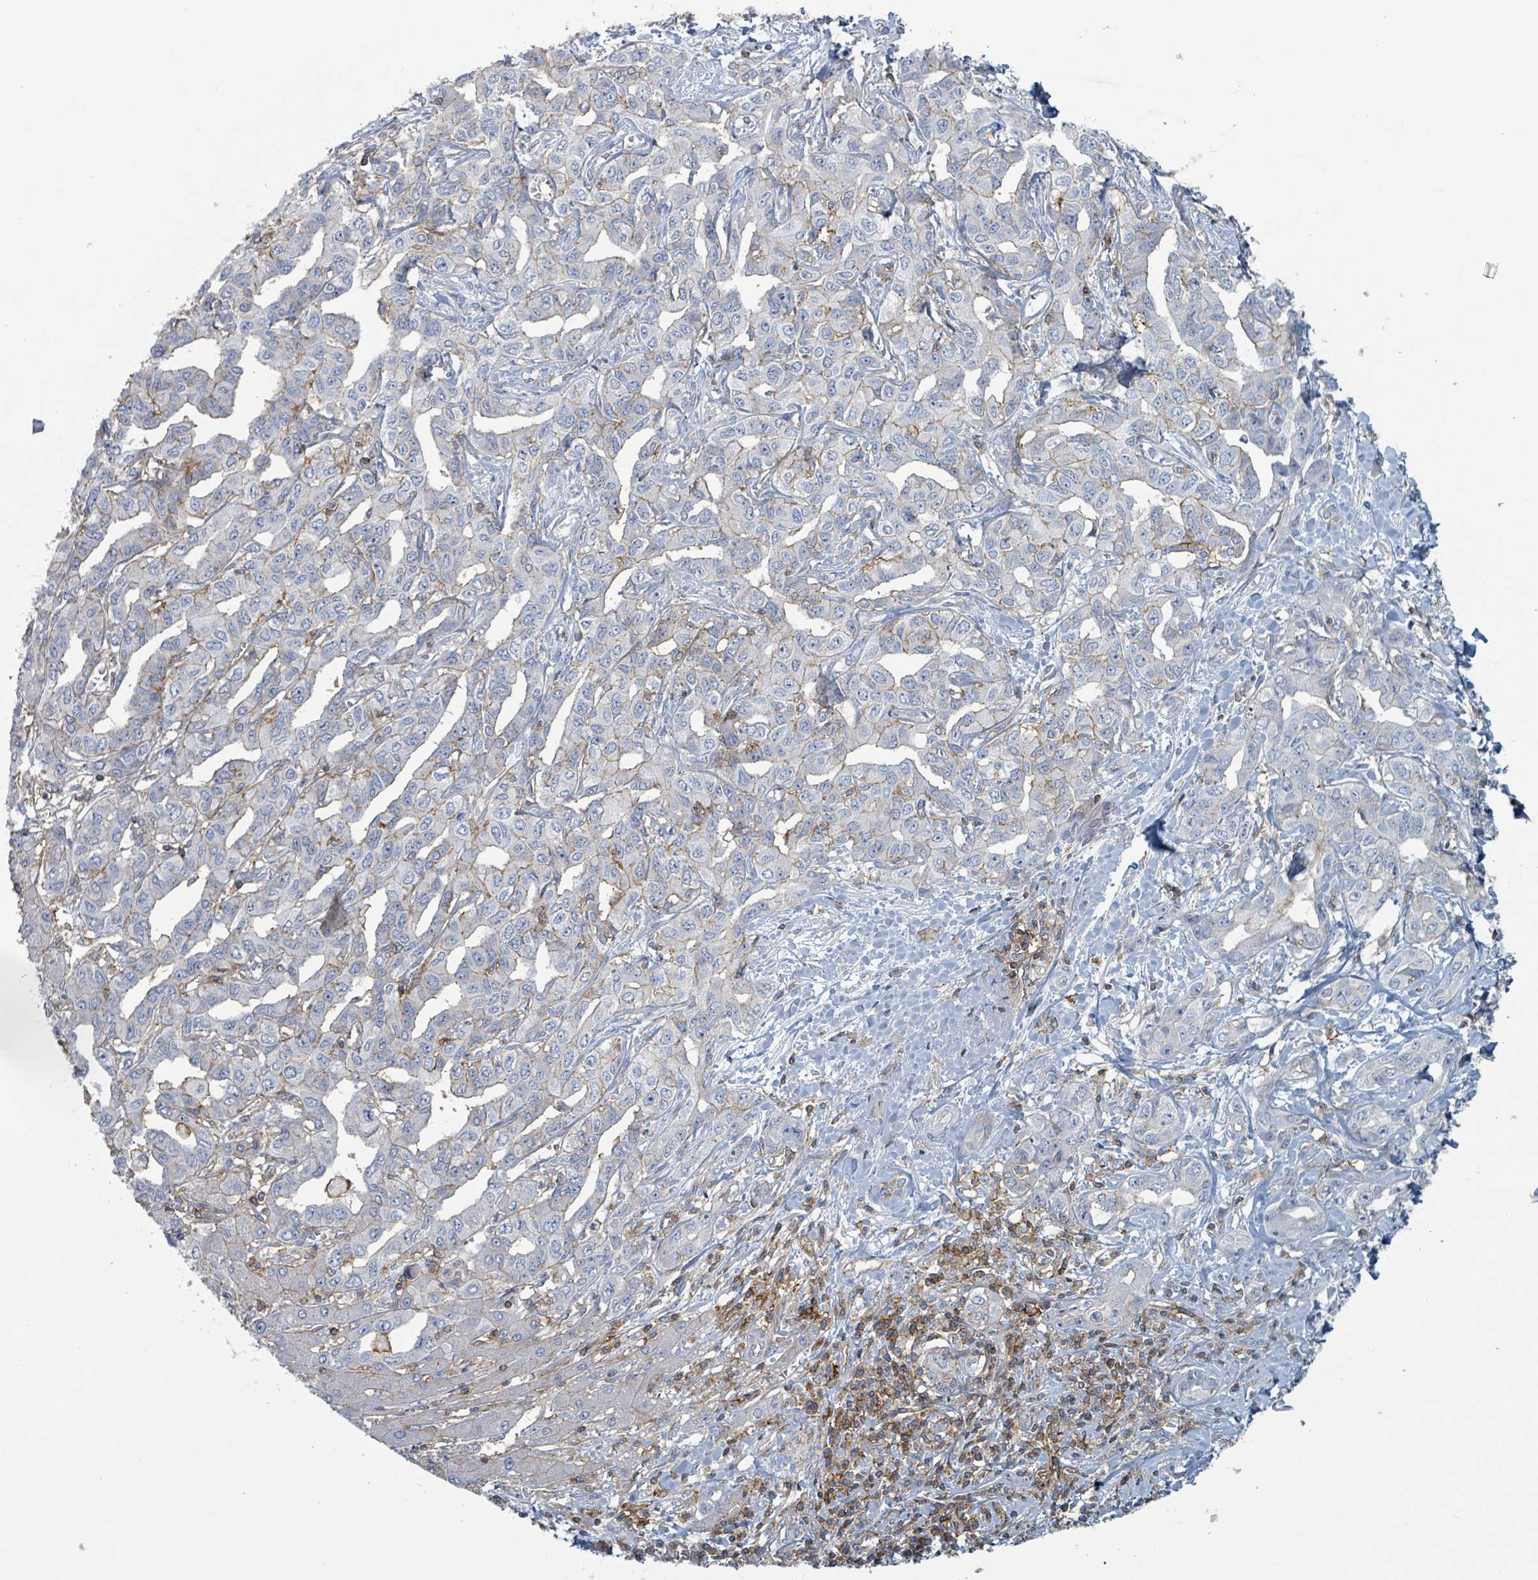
{"staining": {"intensity": "negative", "quantity": "none", "location": "none"}, "tissue": "liver cancer", "cell_type": "Tumor cells", "image_type": "cancer", "snomed": [{"axis": "morphology", "description": "Cholangiocarcinoma"}, {"axis": "topography", "description": "Liver"}], "caption": "Liver cancer stained for a protein using immunohistochemistry (IHC) reveals no staining tumor cells.", "gene": "TNFRSF14", "patient": {"sex": "male", "age": 59}}